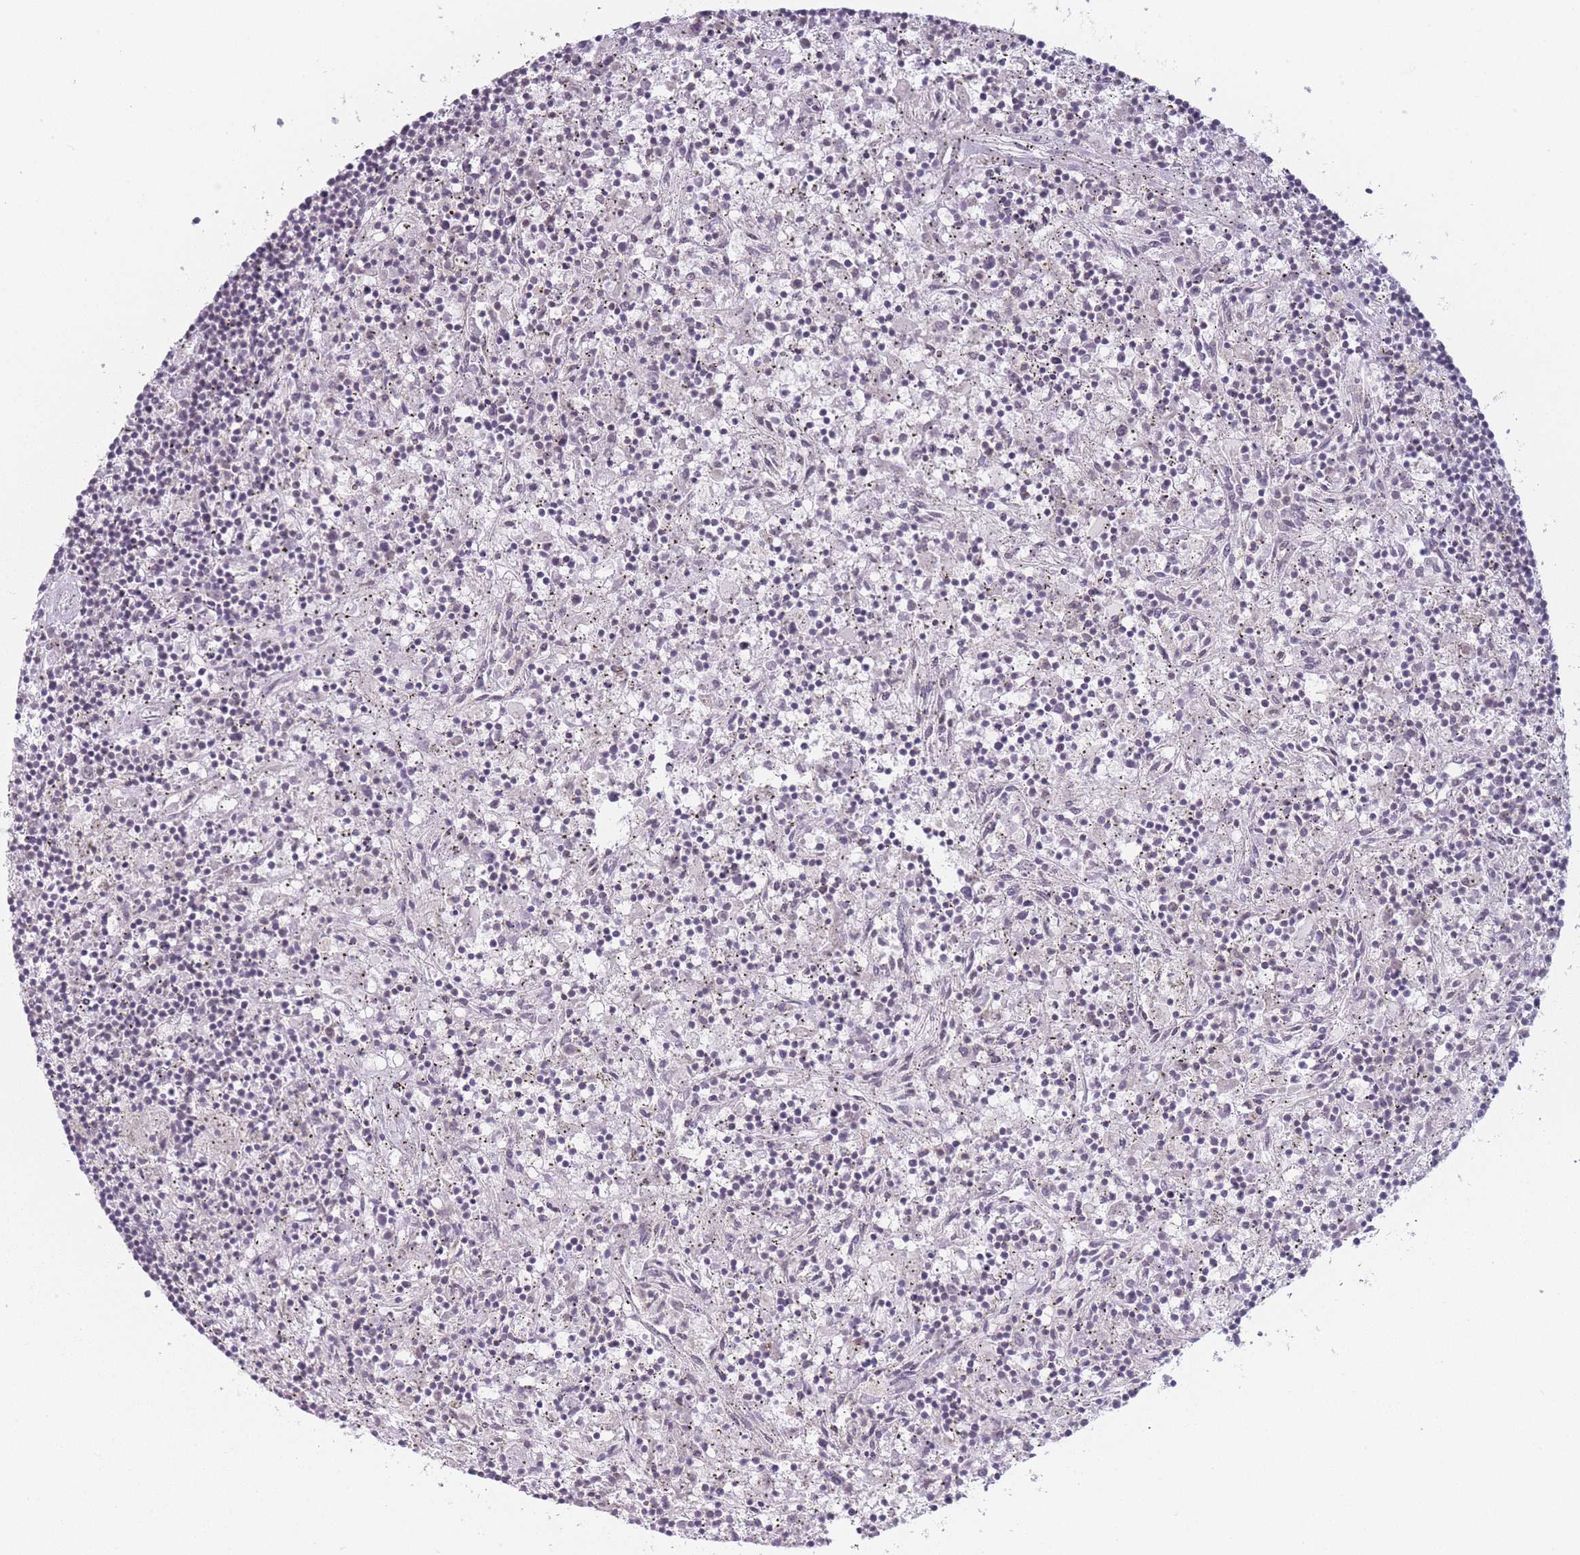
{"staining": {"intensity": "negative", "quantity": "none", "location": "none"}, "tissue": "lymphoma", "cell_type": "Tumor cells", "image_type": "cancer", "snomed": [{"axis": "morphology", "description": "Malignant lymphoma, non-Hodgkin's type, Low grade"}, {"axis": "topography", "description": "Spleen"}], "caption": "Tumor cells are negative for protein expression in human lymphoma.", "gene": "SIN3B", "patient": {"sex": "male", "age": 76}}